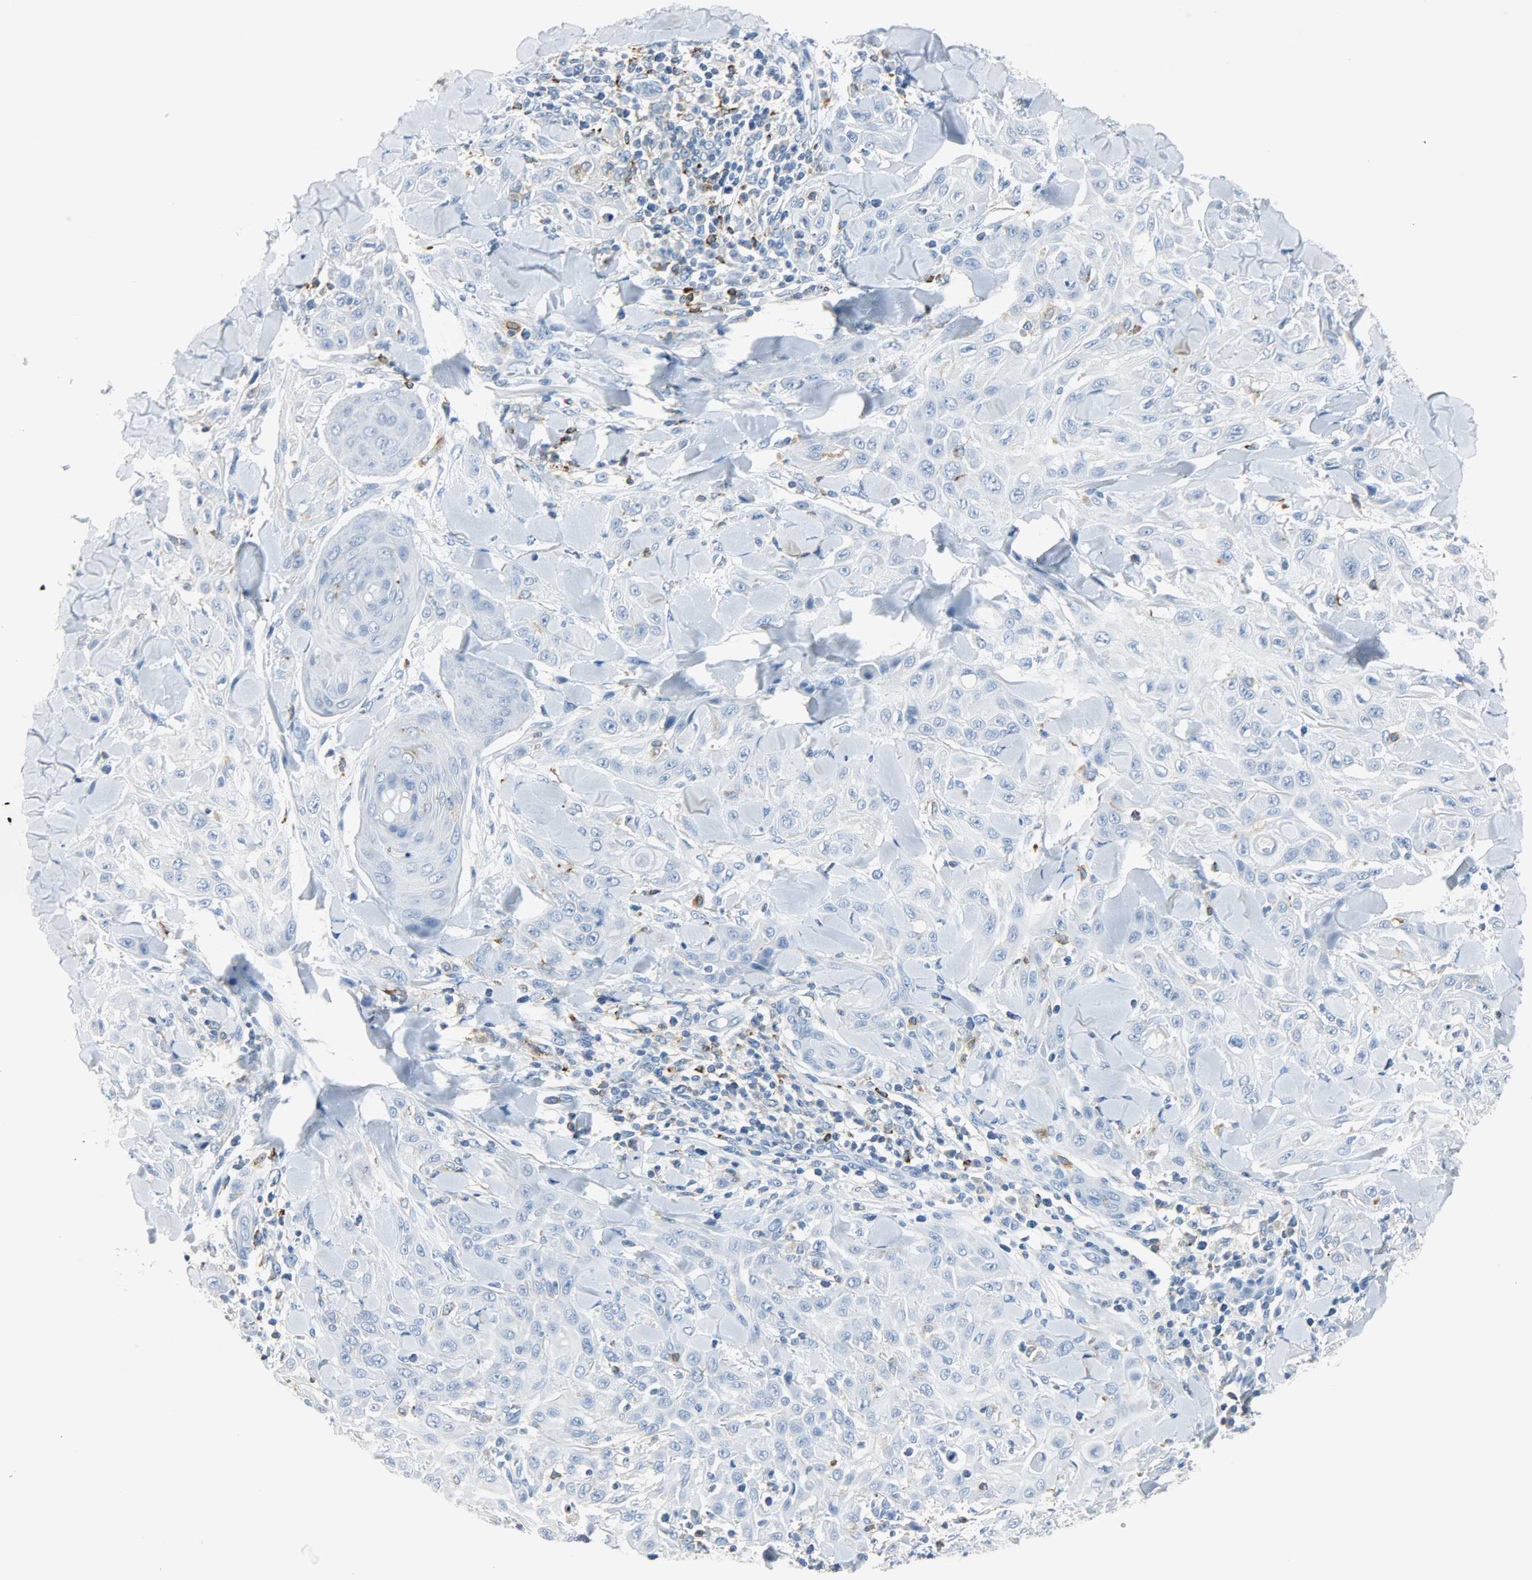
{"staining": {"intensity": "negative", "quantity": "none", "location": "none"}, "tissue": "skin cancer", "cell_type": "Tumor cells", "image_type": "cancer", "snomed": [{"axis": "morphology", "description": "Squamous cell carcinoma, NOS"}, {"axis": "topography", "description": "Skin"}], "caption": "IHC micrograph of neoplastic tissue: skin cancer stained with DAB (3,3'-diaminobenzidine) reveals no significant protein positivity in tumor cells.", "gene": "PTPN6", "patient": {"sex": "male", "age": 24}}